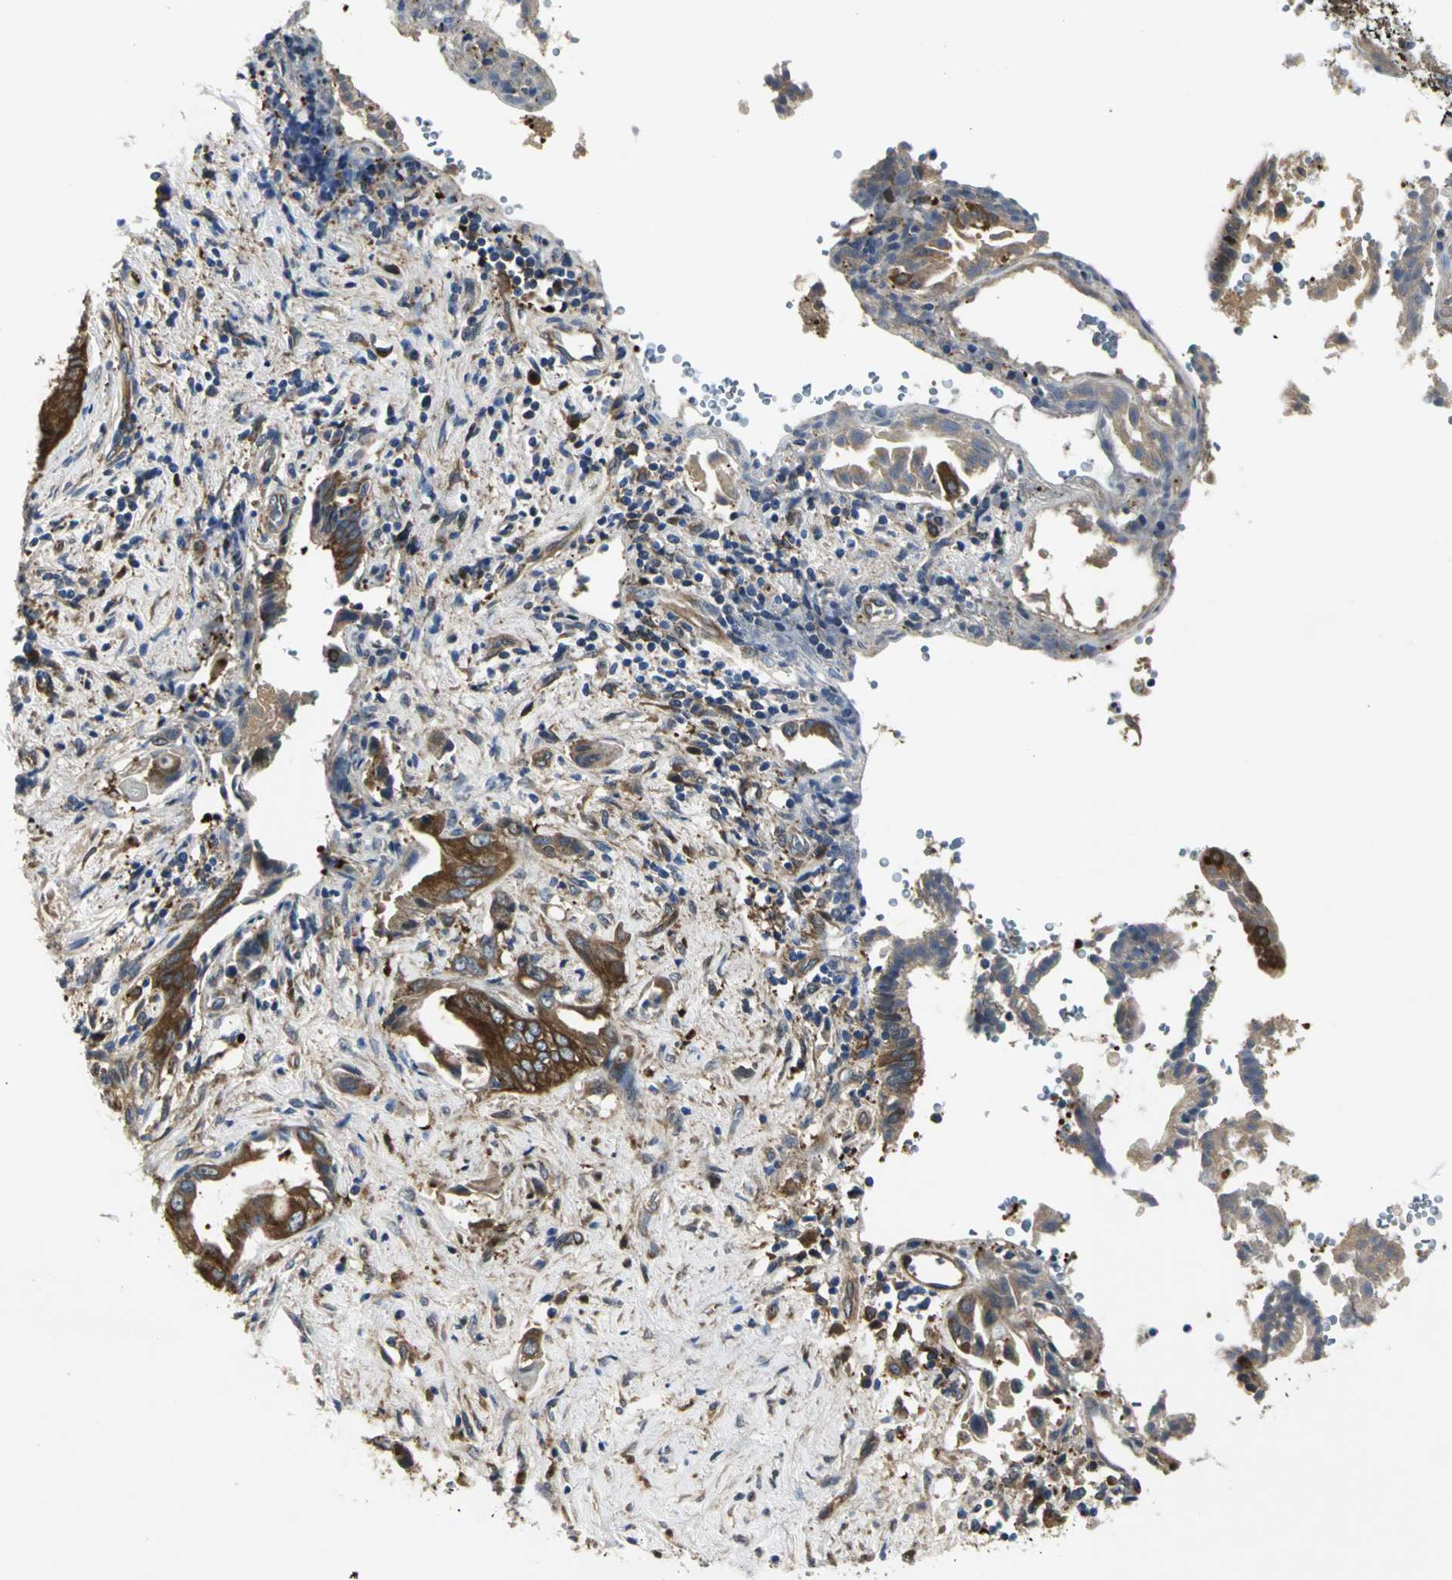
{"staining": {"intensity": "strong", "quantity": ">75%", "location": "cytoplasmic/membranous"}, "tissue": "liver cancer", "cell_type": "Tumor cells", "image_type": "cancer", "snomed": [{"axis": "morphology", "description": "Cholangiocarcinoma"}, {"axis": "topography", "description": "Liver"}], "caption": "Tumor cells show strong cytoplasmic/membranous staining in about >75% of cells in cholangiocarcinoma (liver).", "gene": "CHRNB1", "patient": {"sex": "male", "age": 58}}